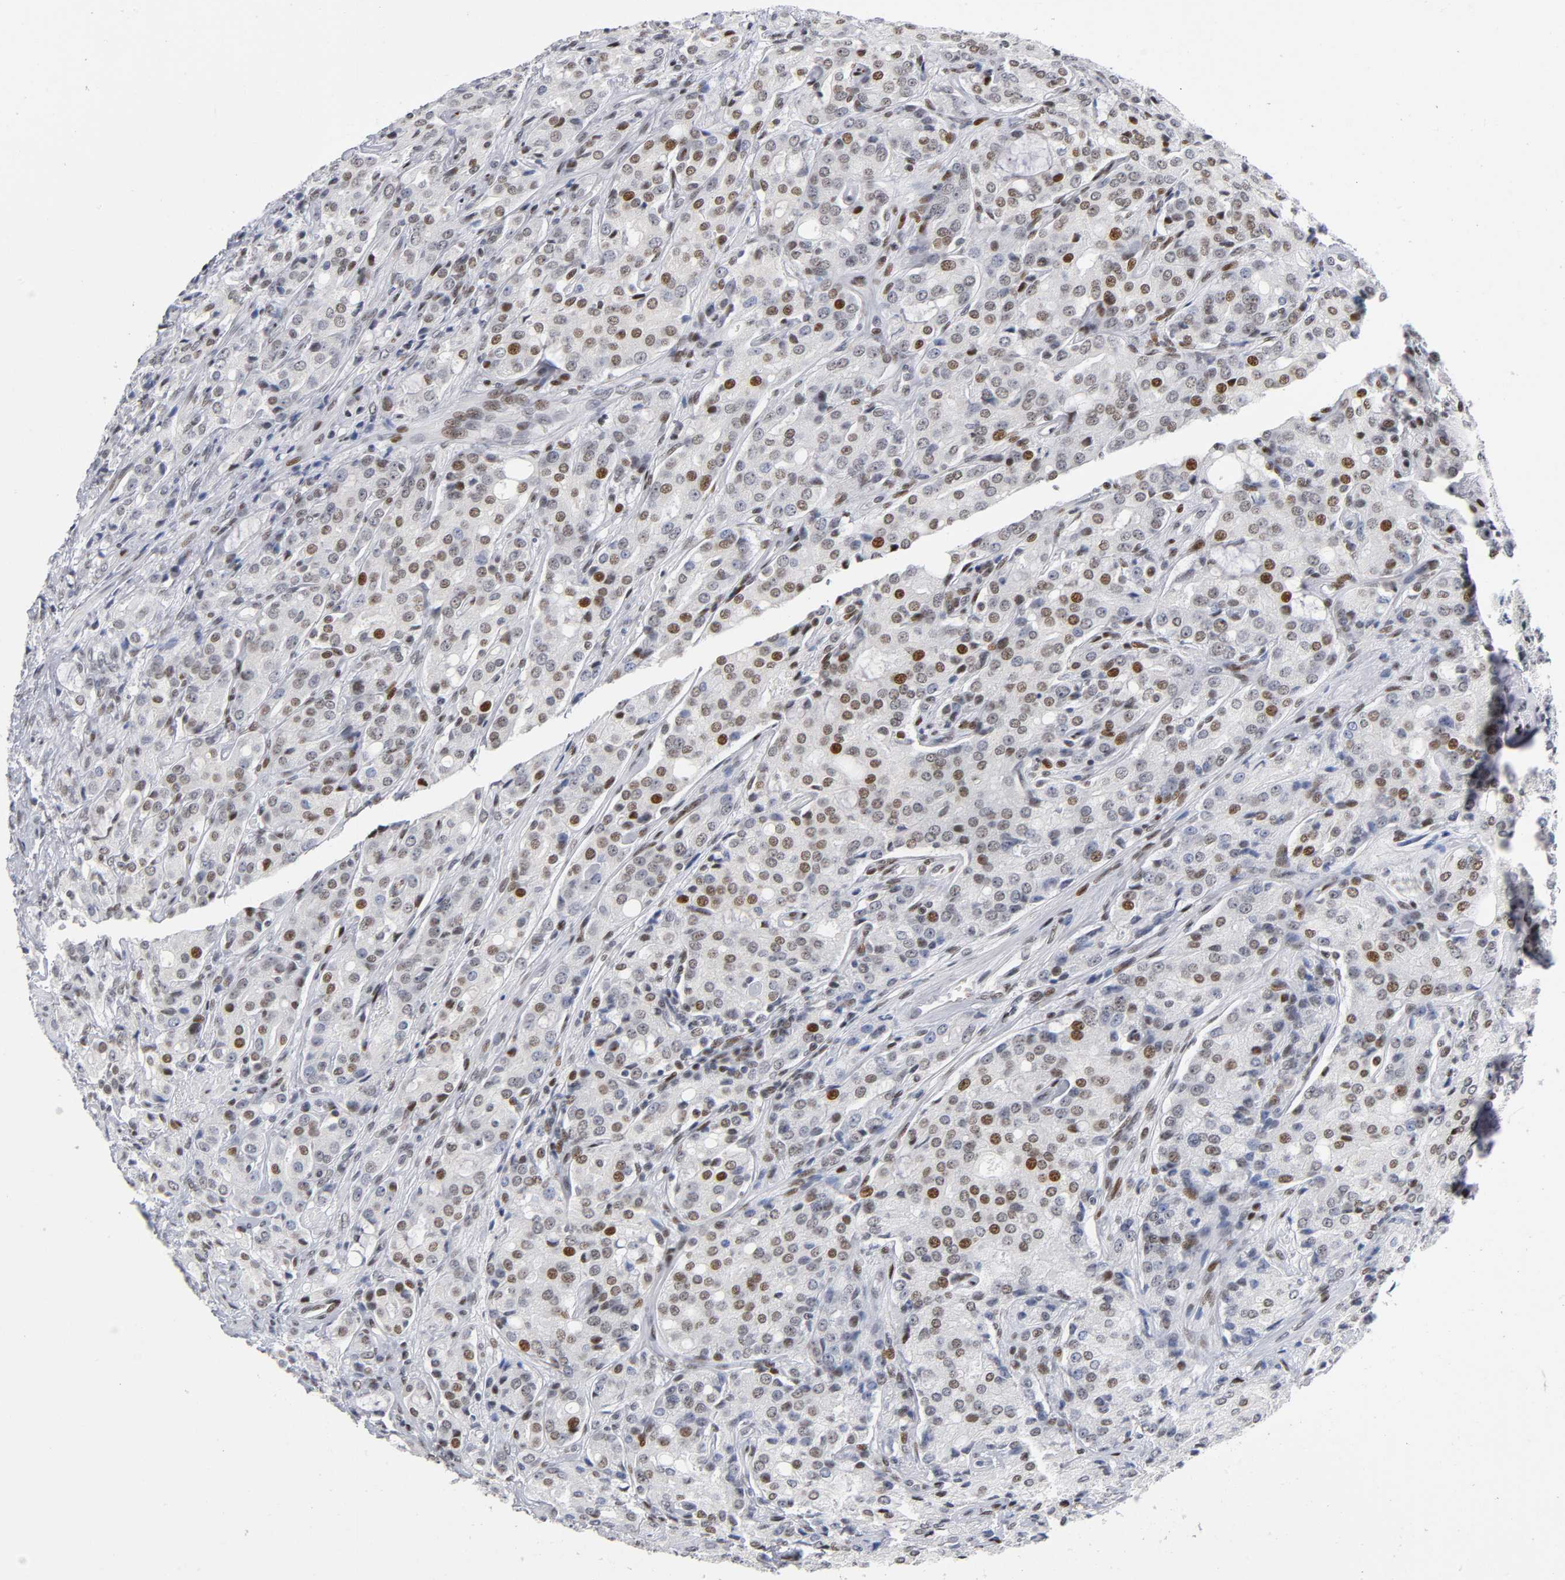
{"staining": {"intensity": "moderate", "quantity": "25%-75%", "location": "nuclear"}, "tissue": "prostate cancer", "cell_type": "Tumor cells", "image_type": "cancer", "snomed": [{"axis": "morphology", "description": "Adenocarcinoma, High grade"}, {"axis": "topography", "description": "Prostate"}], "caption": "About 25%-75% of tumor cells in high-grade adenocarcinoma (prostate) display moderate nuclear protein staining as visualized by brown immunohistochemical staining.", "gene": "SP3", "patient": {"sex": "male", "age": 72}}